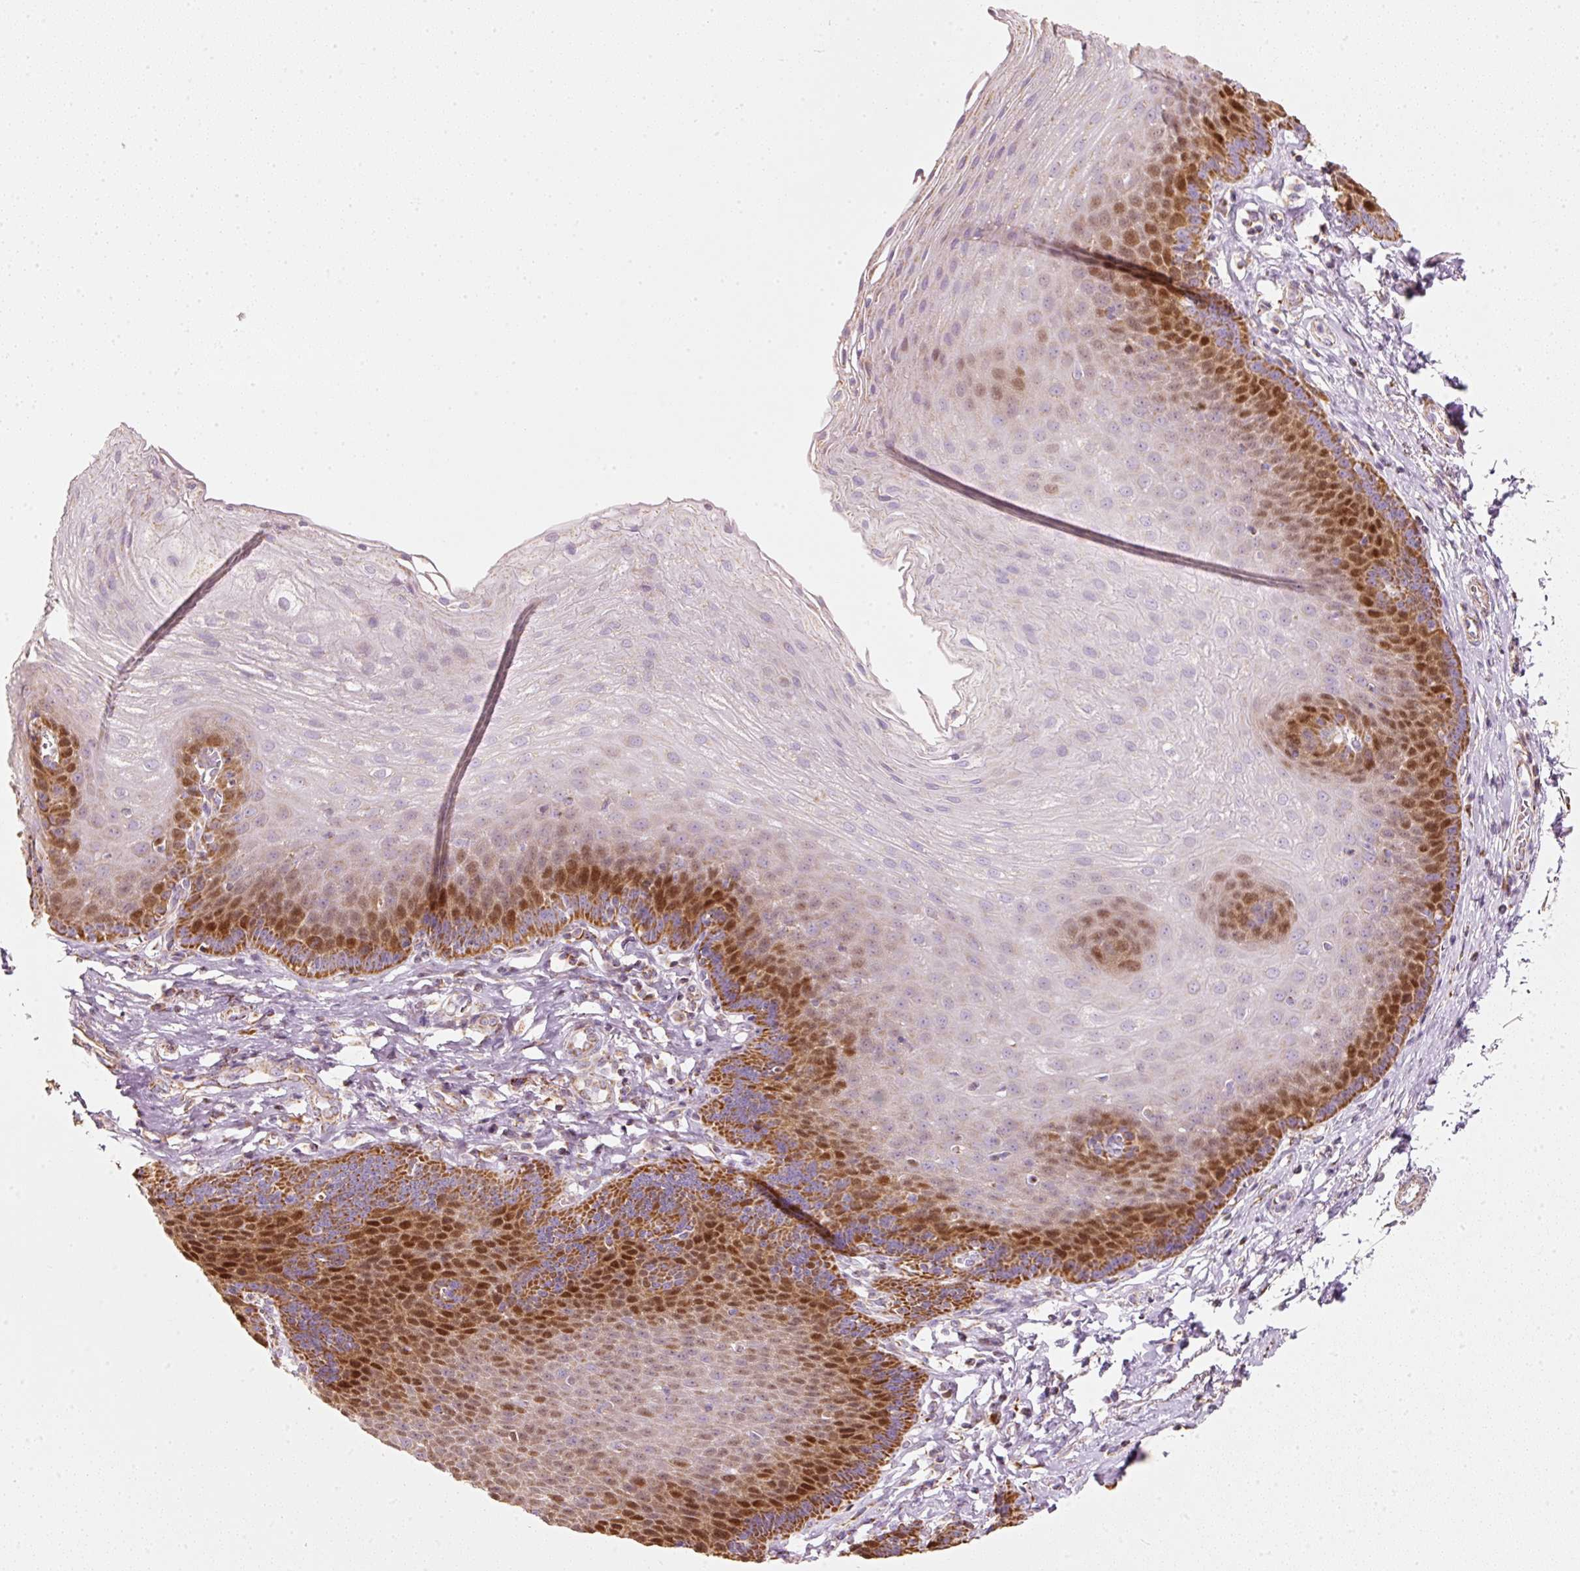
{"staining": {"intensity": "strong", "quantity": "25%-75%", "location": "nuclear"}, "tissue": "esophagus", "cell_type": "Squamous epithelial cells", "image_type": "normal", "snomed": [{"axis": "morphology", "description": "Normal tissue, NOS"}, {"axis": "topography", "description": "Esophagus"}], "caption": "A high-resolution image shows immunohistochemistry staining of normal esophagus, which exhibits strong nuclear staining in approximately 25%-75% of squamous epithelial cells.", "gene": "DUT", "patient": {"sex": "female", "age": 81}}